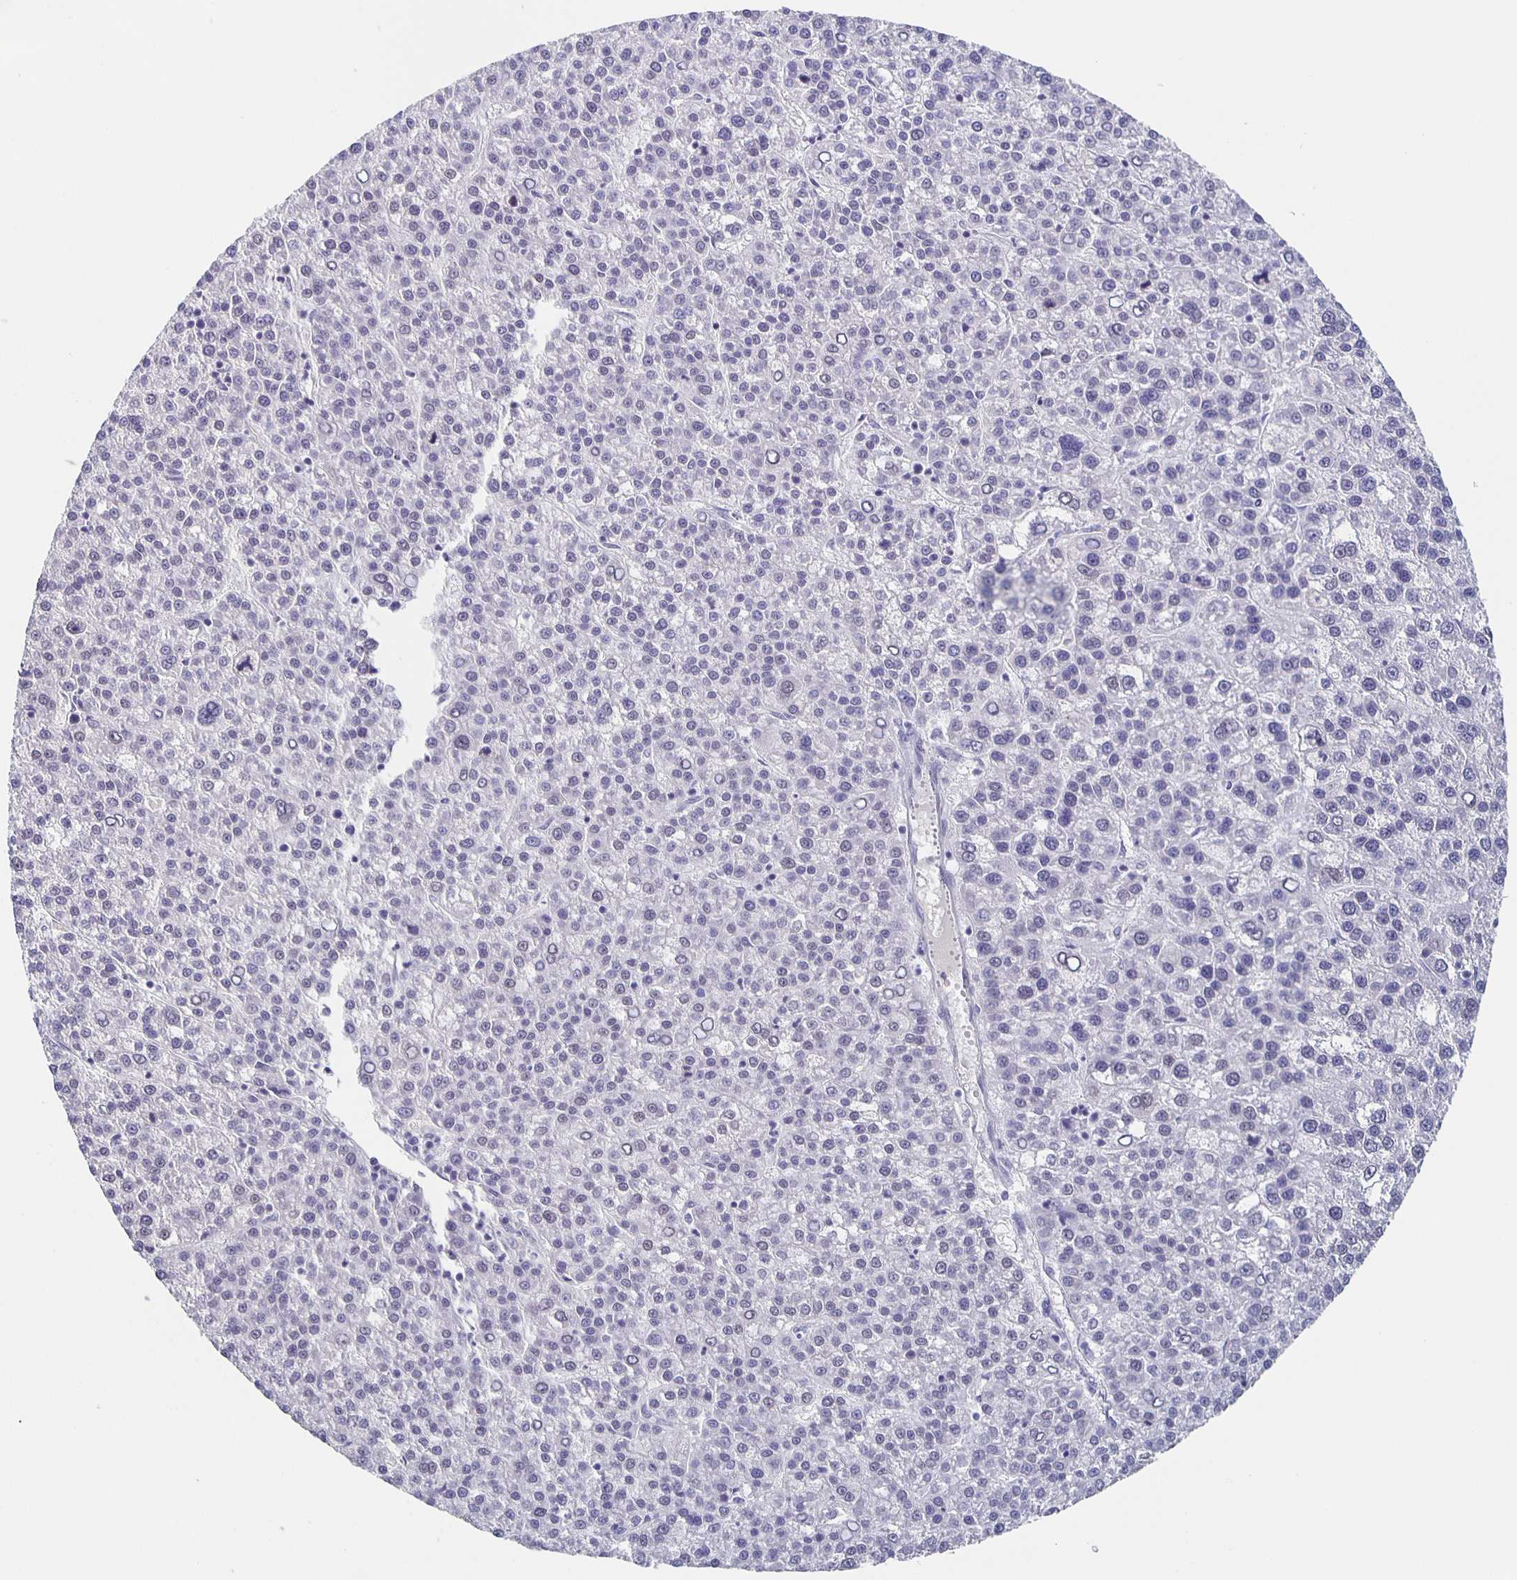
{"staining": {"intensity": "negative", "quantity": "none", "location": "none"}, "tissue": "liver cancer", "cell_type": "Tumor cells", "image_type": "cancer", "snomed": [{"axis": "morphology", "description": "Carcinoma, Hepatocellular, NOS"}, {"axis": "topography", "description": "Liver"}], "caption": "Immunohistochemistry (IHC) image of neoplastic tissue: liver hepatocellular carcinoma stained with DAB (3,3'-diaminobenzidine) demonstrates no significant protein expression in tumor cells.", "gene": "CACNA2D2", "patient": {"sex": "female", "age": 58}}